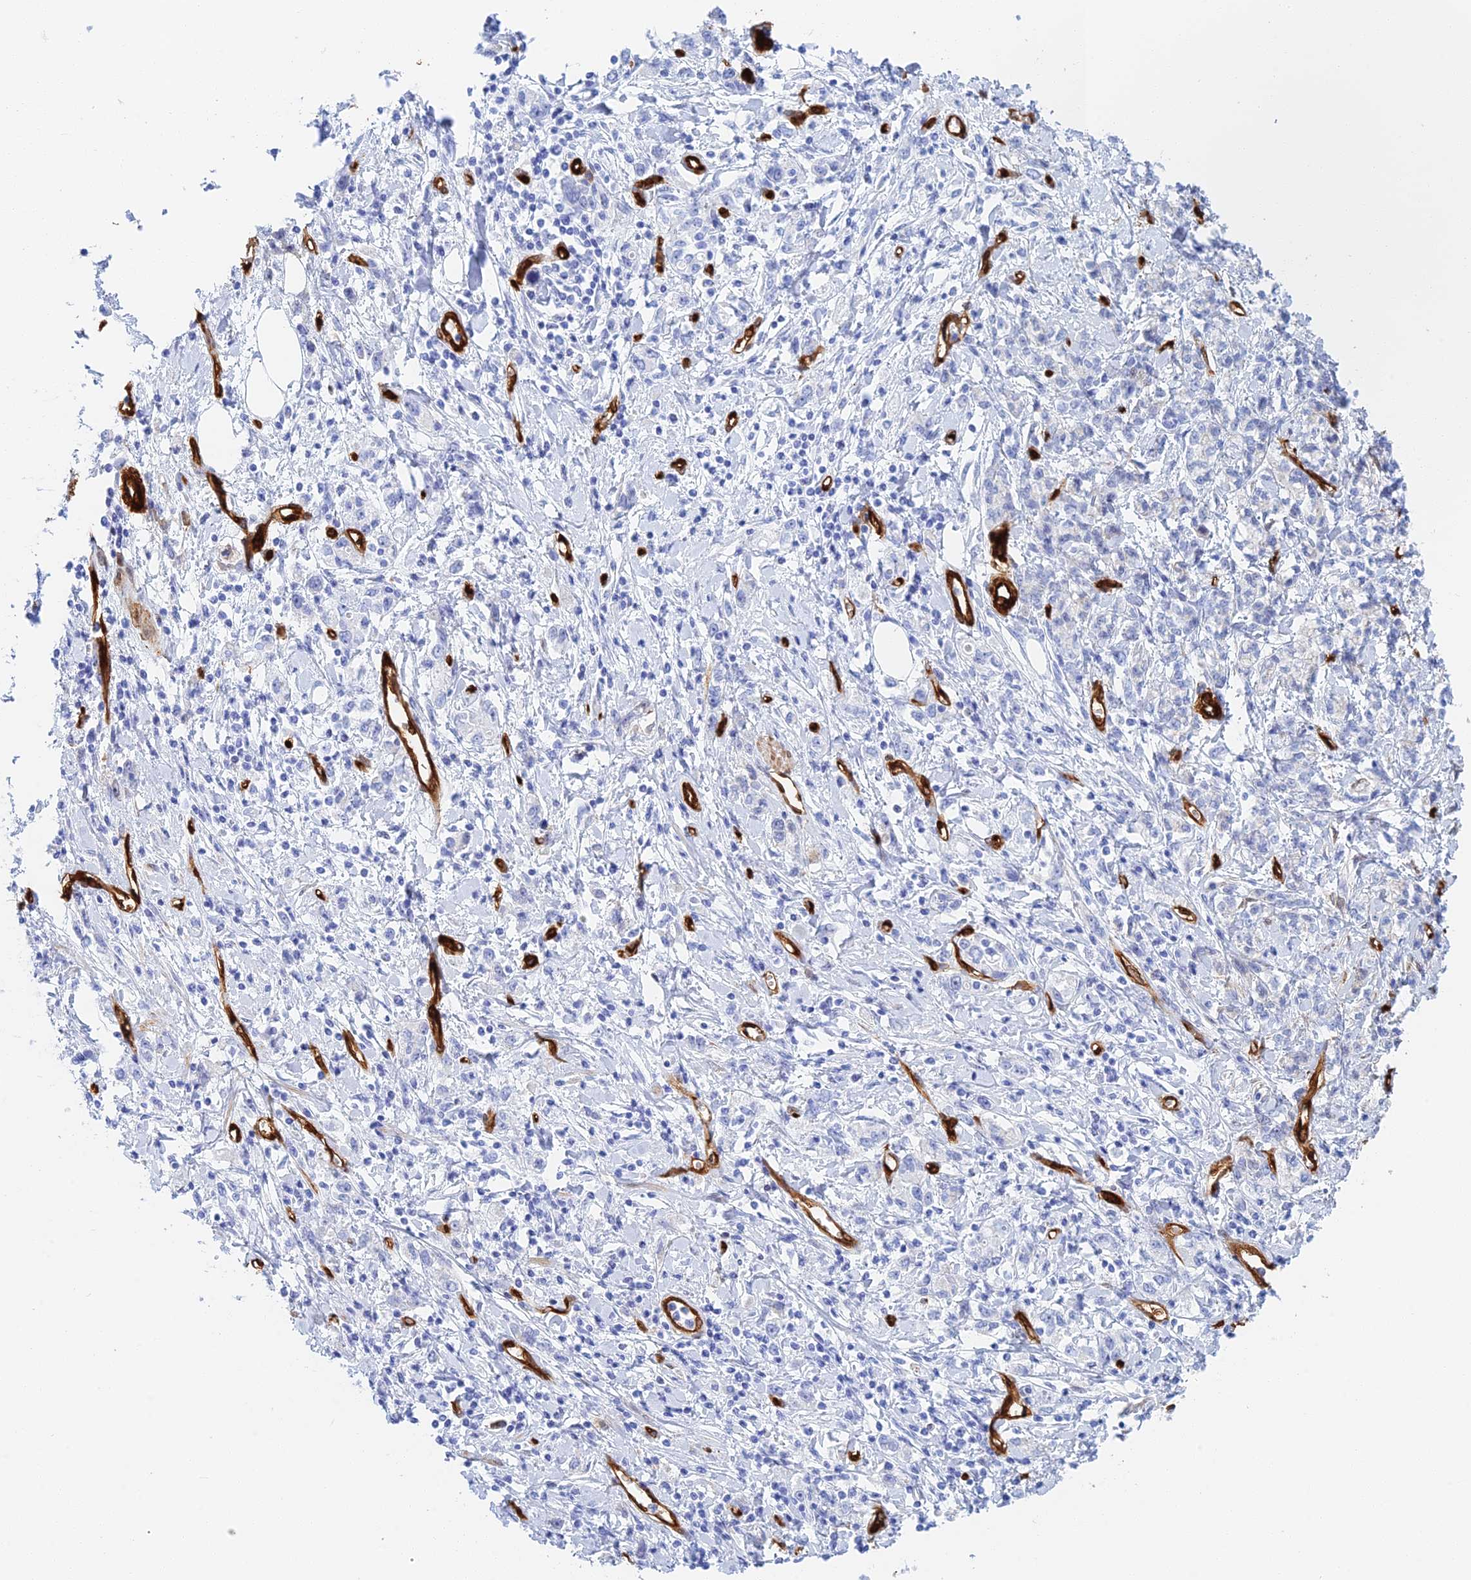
{"staining": {"intensity": "negative", "quantity": "none", "location": "none"}, "tissue": "stomach cancer", "cell_type": "Tumor cells", "image_type": "cancer", "snomed": [{"axis": "morphology", "description": "Adenocarcinoma, NOS"}, {"axis": "topography", "description": "Stomach"}], "caption": "High power microscopy image of an IHC image of adenocarcinoma (stomach), revealing no significant expression in tumor cells.", "gene": "CRIP2", "patient": {"sex": "female", "age": 76}}